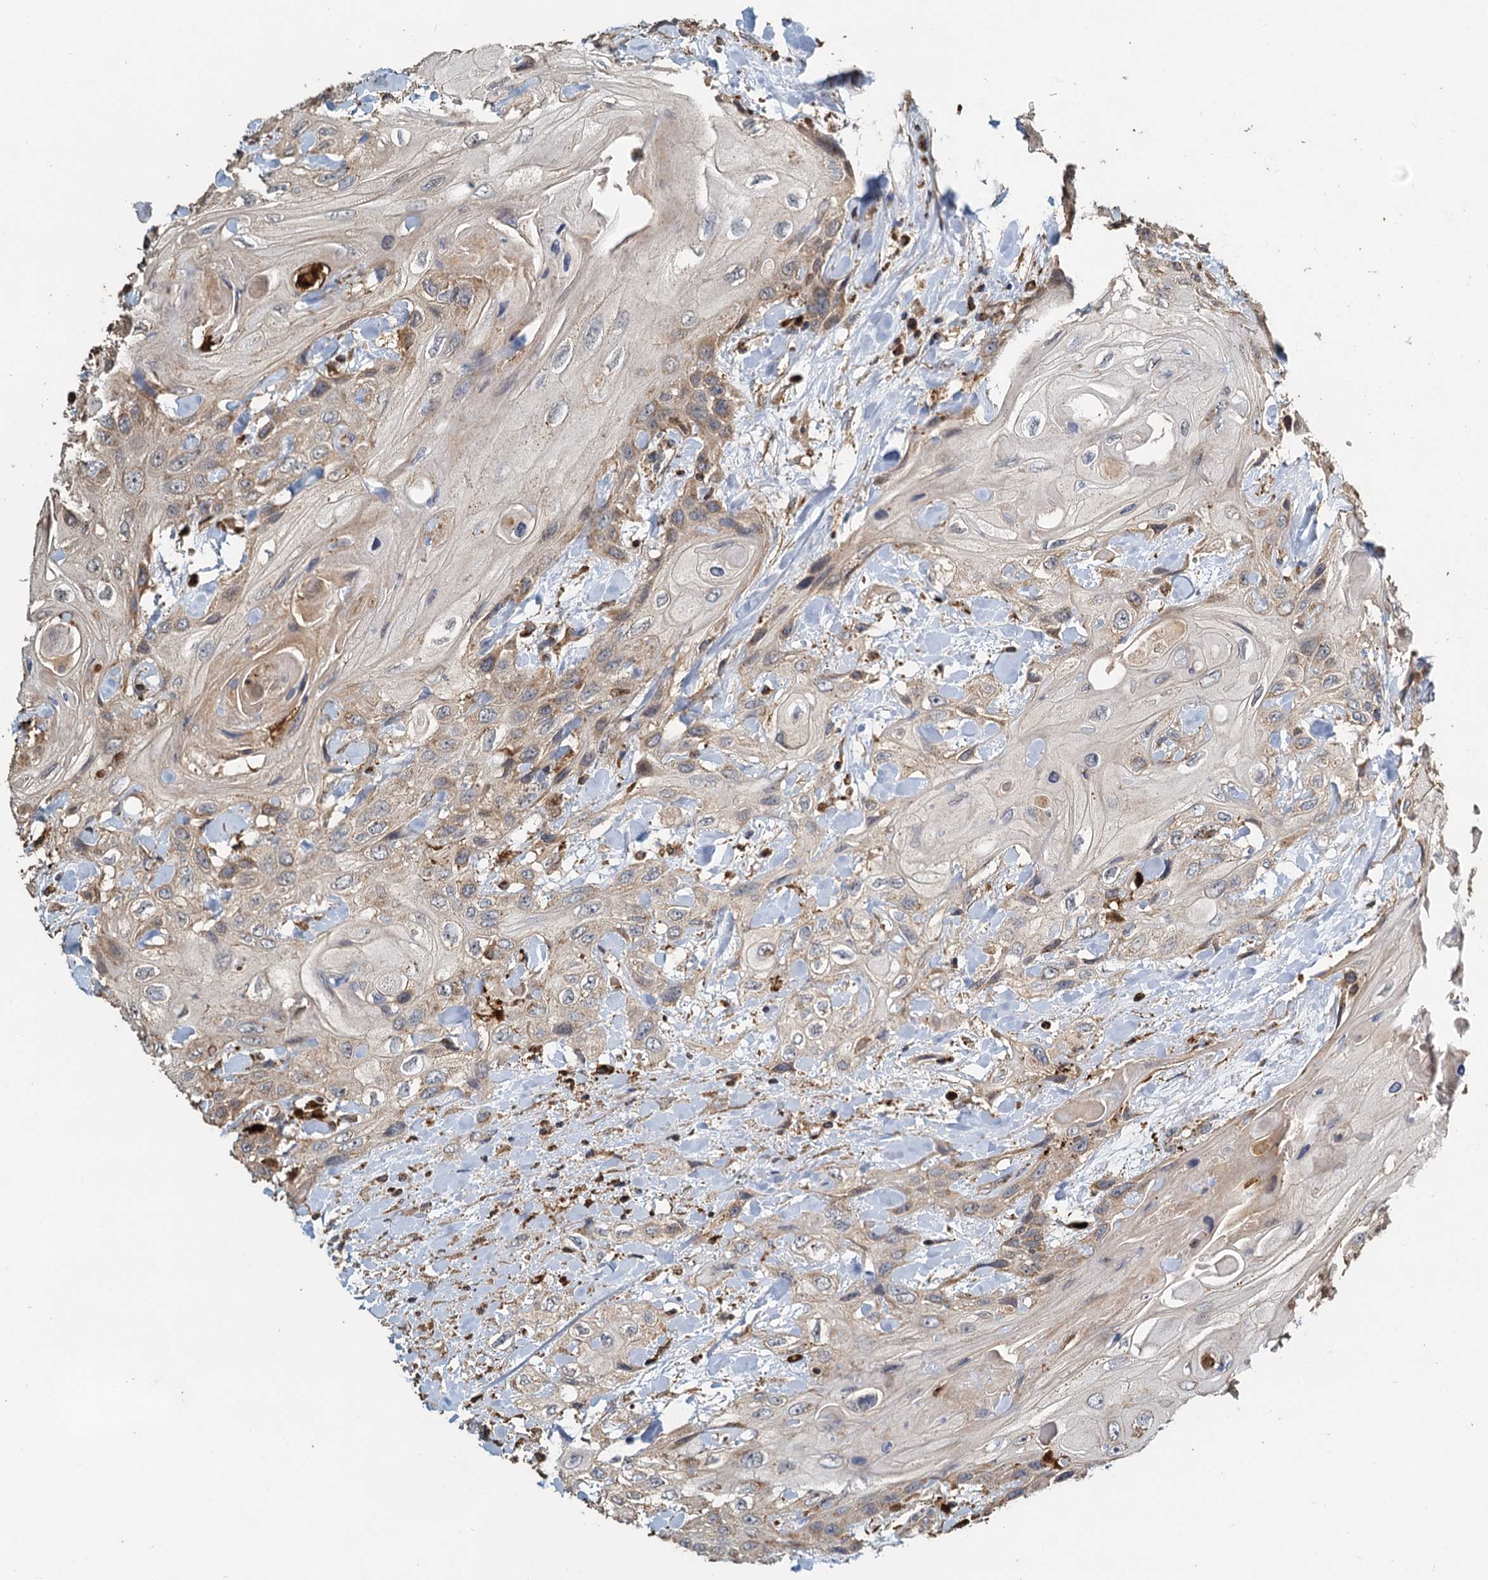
{"staining": {"intensity": "moderate", "quantity": "<25%", "location": "cytoplasmic/membranous"}, "tissue": "head and neck cancer", "cell_type": "Tumor cells", "image_type": "cancer", "snomed": [{"axis": "morphology", "description": "Squamous cell carcinoma, NOS"}, {"axis": "topography", "description": "Head-Neck"}], "caption": "Head and neck squamous cell carcinoma stained for a protein exhibits moderate cytoplasmic/membranous positivity in tumor cells.", "gene": "SDS", "patient": {"sex": "female", "age": 43}}